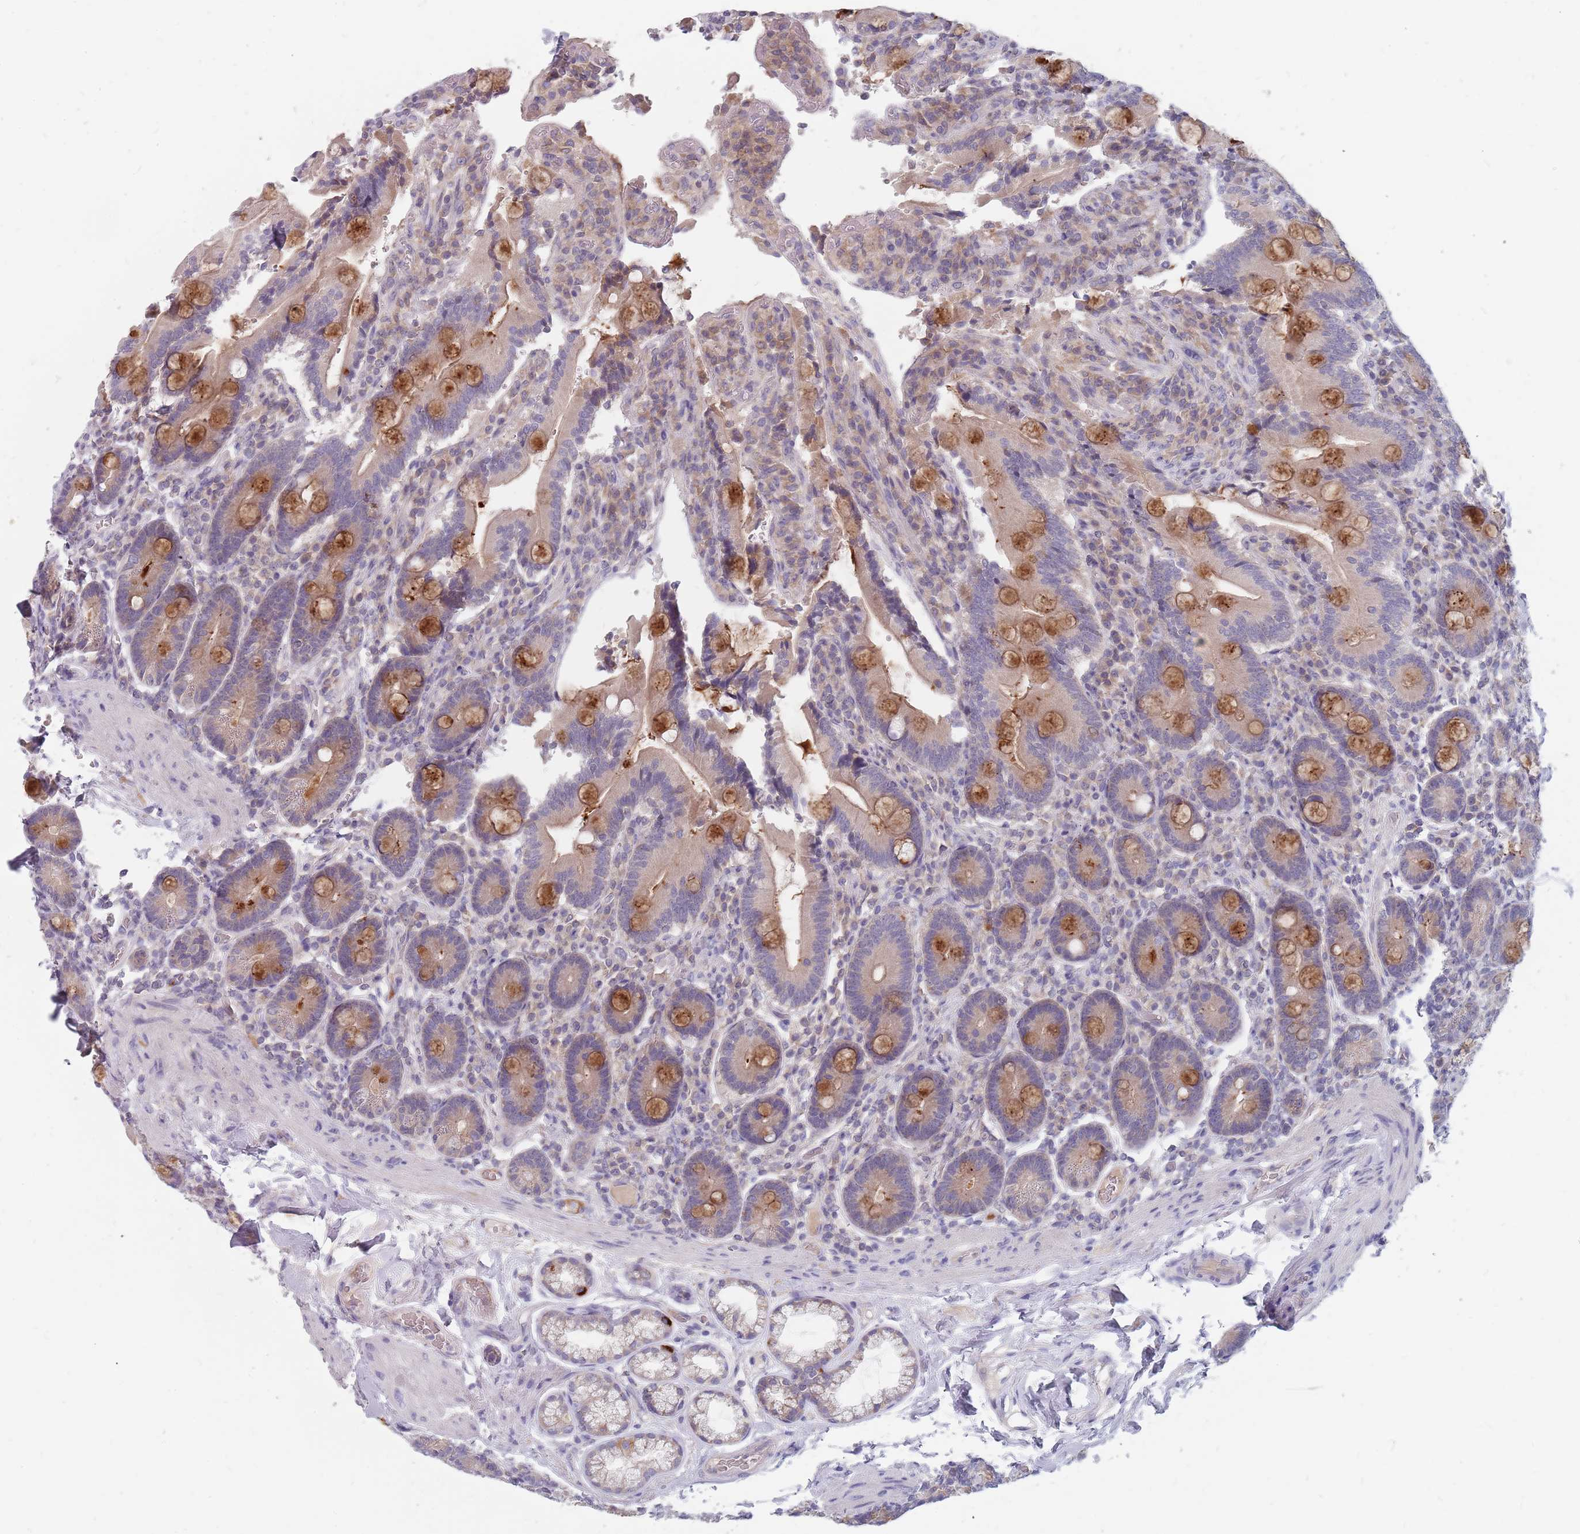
{"staining": {"intensity": "moderate", "quantity": "25%-75%", "location": "cytoplasmic/membranous"}, "tissue": "duodenum", "cell_type": "Glandular cells", "image_type": "normal", "snomed": [{"axis": "morphology", "description": "Normal tissue, NOS"}, {"axis": "topography", "description": "Duodenum"}], "caption": "Brown immunohistochemical staining in unremarkable duodenum displays moderate cytoplasmic/membranous expression in about 25%-75% of glandular cells.", "gene": "CMTR2", "patient": {"sex": "female", "age": 62}}